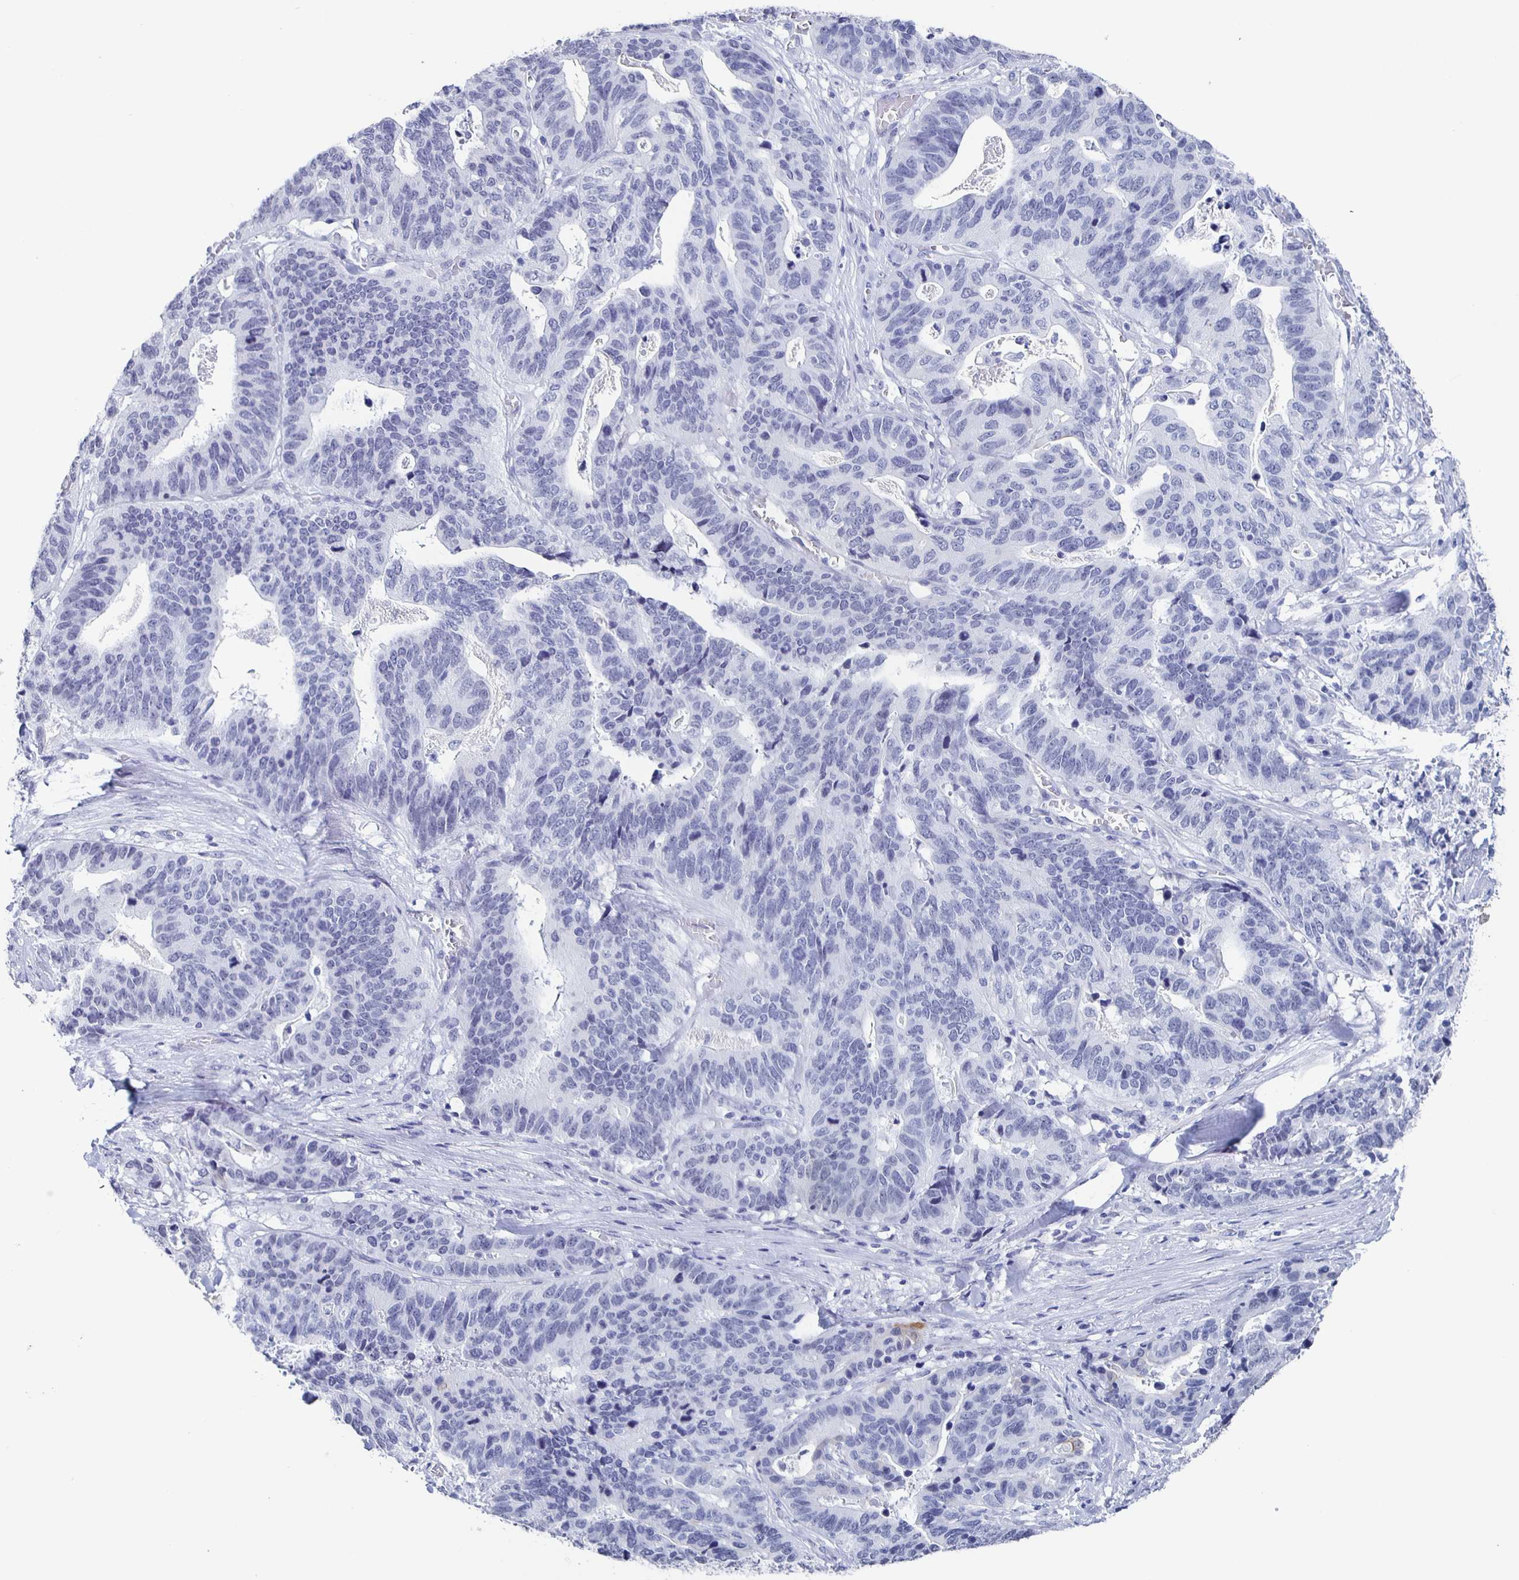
{"staining": {"intensity": "negative", "quantity": "none", "location": "none"}, "tissue": "stomach cancer", "cell_type": "Tumor cells", "image_type": "cancer", "snomed": [{"axis": "morphology", "description": "Adenocarcinoma, NOS"}, {"axis": "topography", "description": "Stomach, upper"}], "caption": "IHC micrograph of neoplastic tissue: human adenocarcinoma (stomach) stained with DAB shows no significant protein staining in tumor cells.", "gene": "CCDC17", "patient": {"sex": "female", "age": 67}}